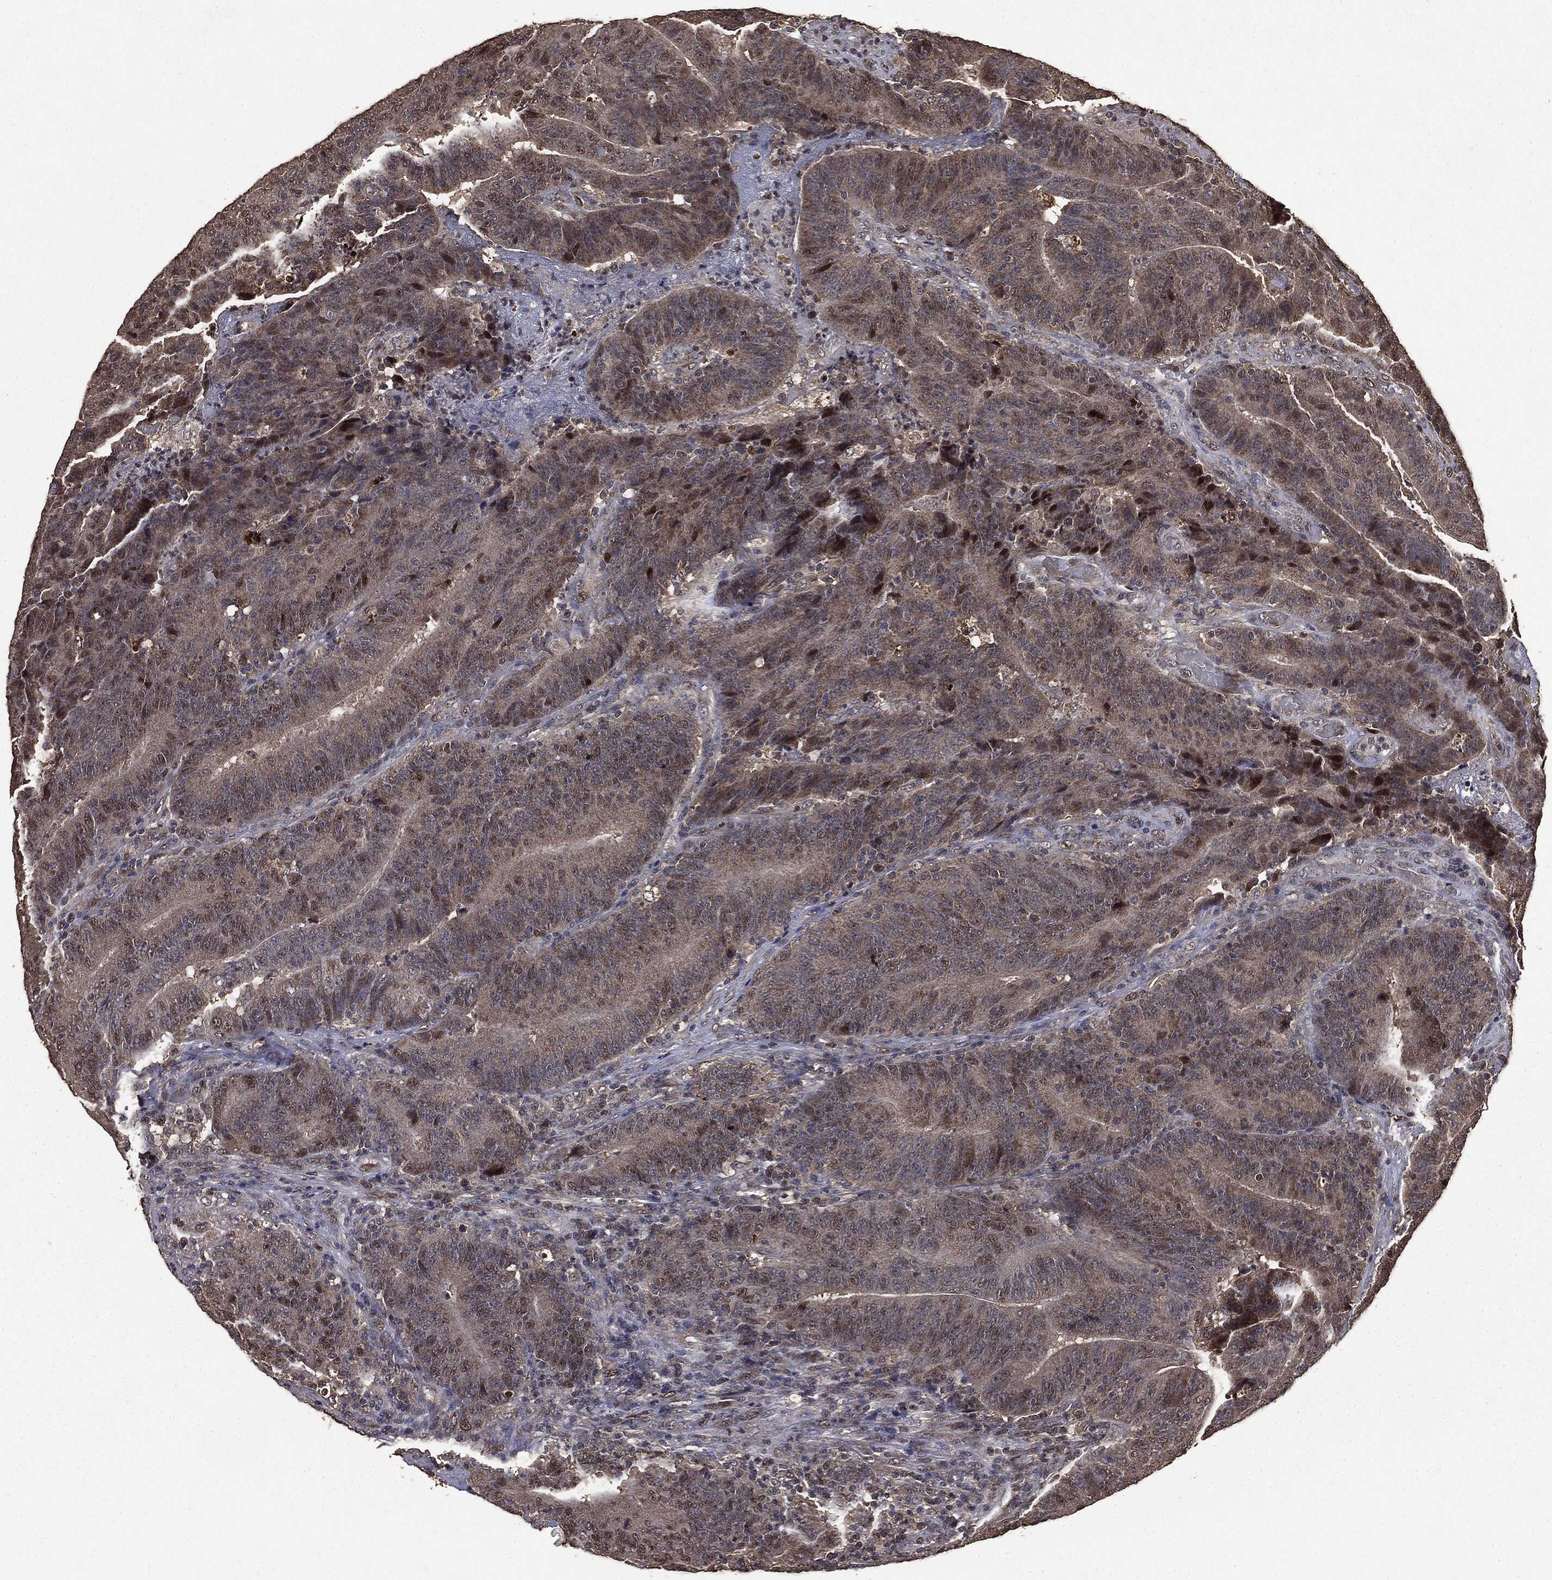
{"staining": {"intensity": "weak", "quantity": "25%-75%", "location": "cytoplasmic/membranous,nuclear"}, "tissue": "colorectal cancer", "cell_type": "Tumor cells", "image_type": "cancer", "snomed": [{"axis": "morphology", "description": "Adenocarcinoma, NOS"}, {"axis": "topography", "description": "Colon"}], "caption": "Human colorectal cancer (adenocarcinoma) stained with a protein marker demonstrates weak staining in tumor cells.", "gene": "PPP6R2", "patient": {"sex": "female", "age": 75}}